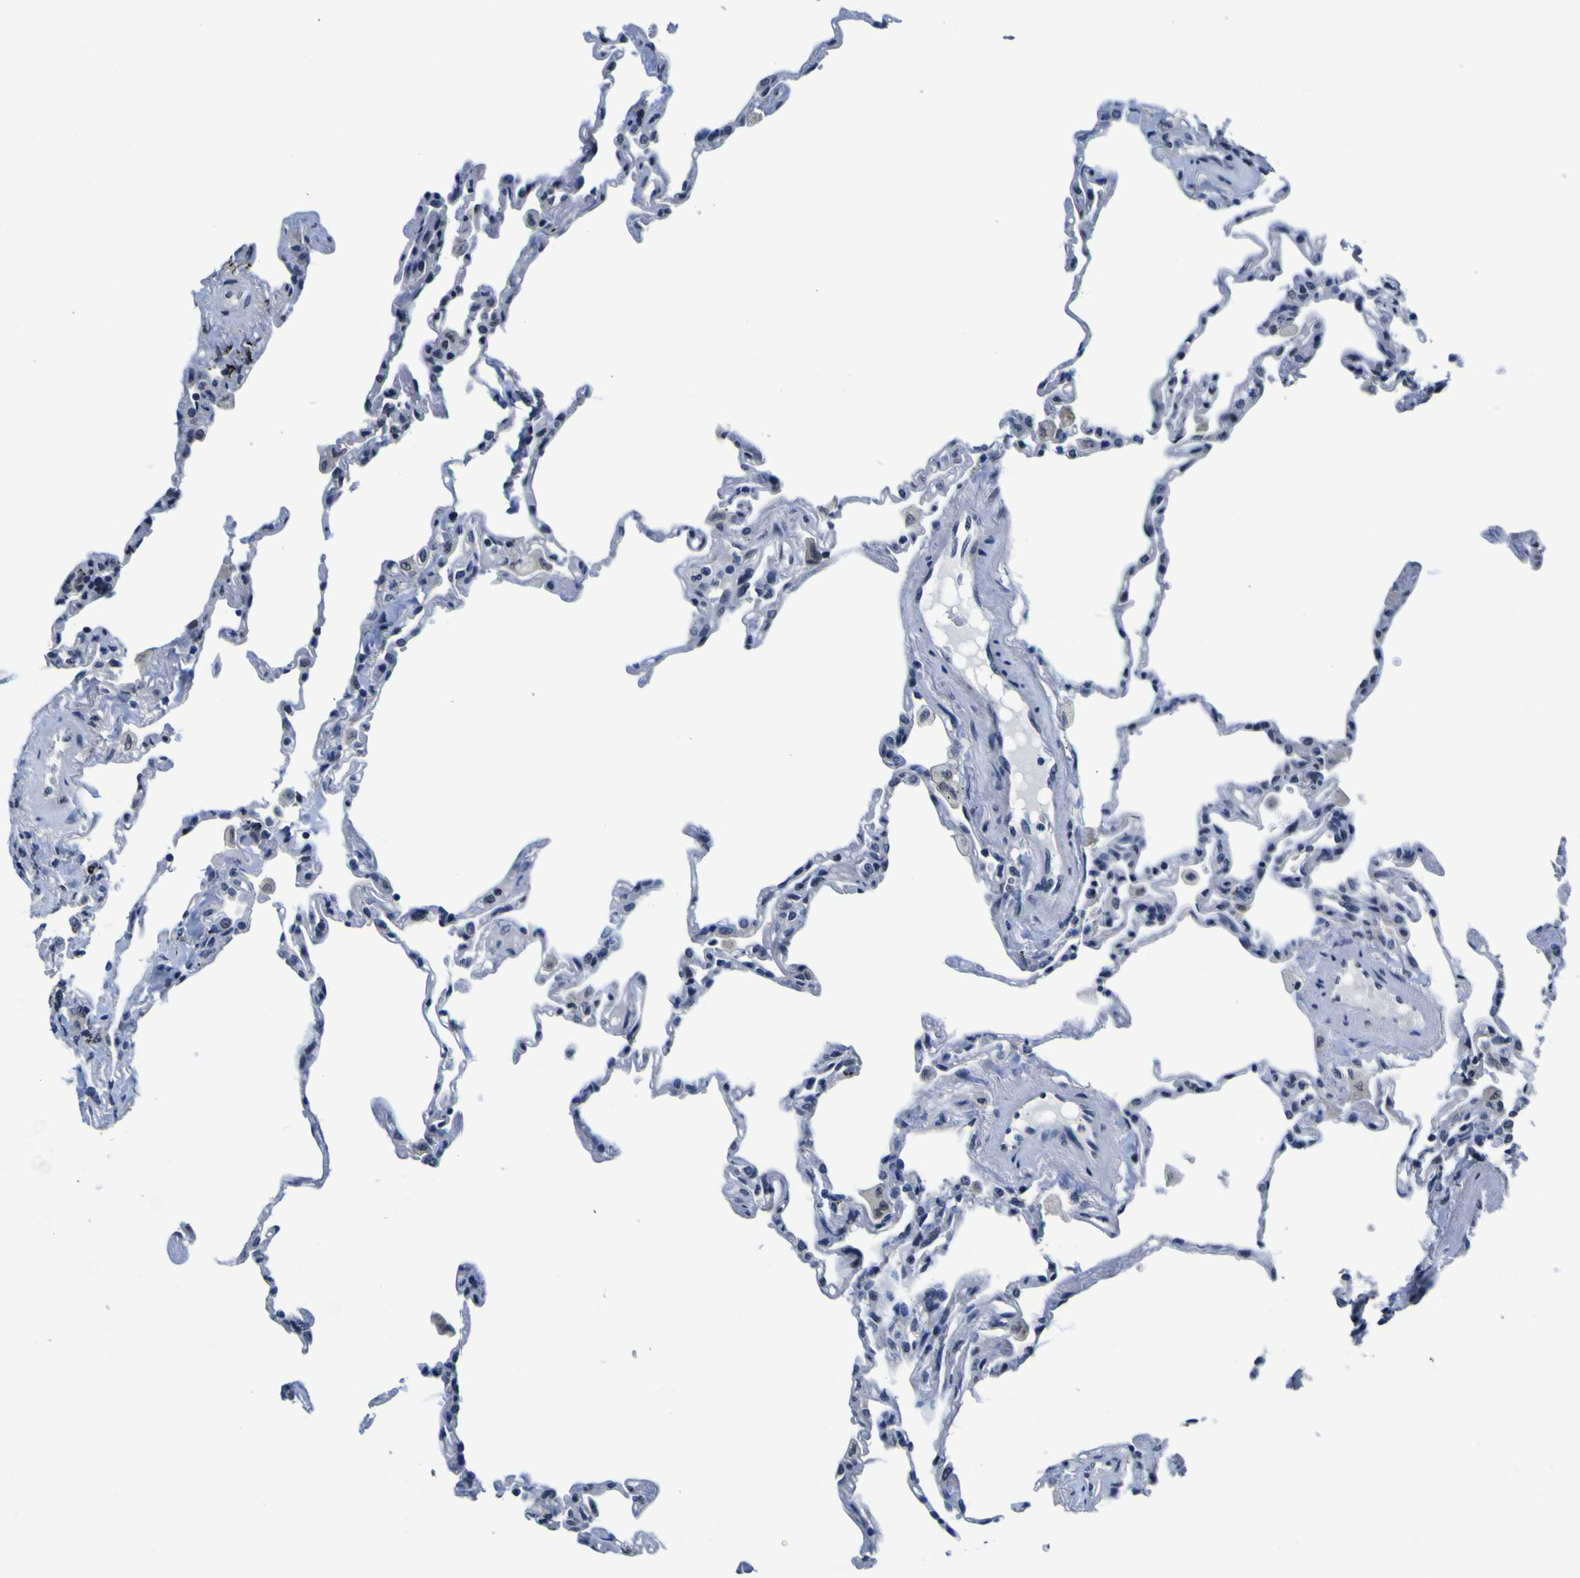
{"staining": {"intensity": "weak", "quantity": "25%-75%", "location": "nuclear"}, "tissue": "lung", "cell_type": "Alveolar cells", "image_type": "normal", "snomed": [{"axis": "morphology", "description": "Normal tissue, NOS"}, {"axis": "topography", "description": "Lung"}], "caption": "A brown stain highlights weak nuclear positivity of a protein in alveolar cells of unremarkable lung. The staining is performed using DAB (3,3'-diaminobenzidine) brown chromogen to label protein expression. The nuclei are counter-stained blue using hematoxylin.", "gene": "CUL4B", "patient": {"sex": "male", "age": 59}}